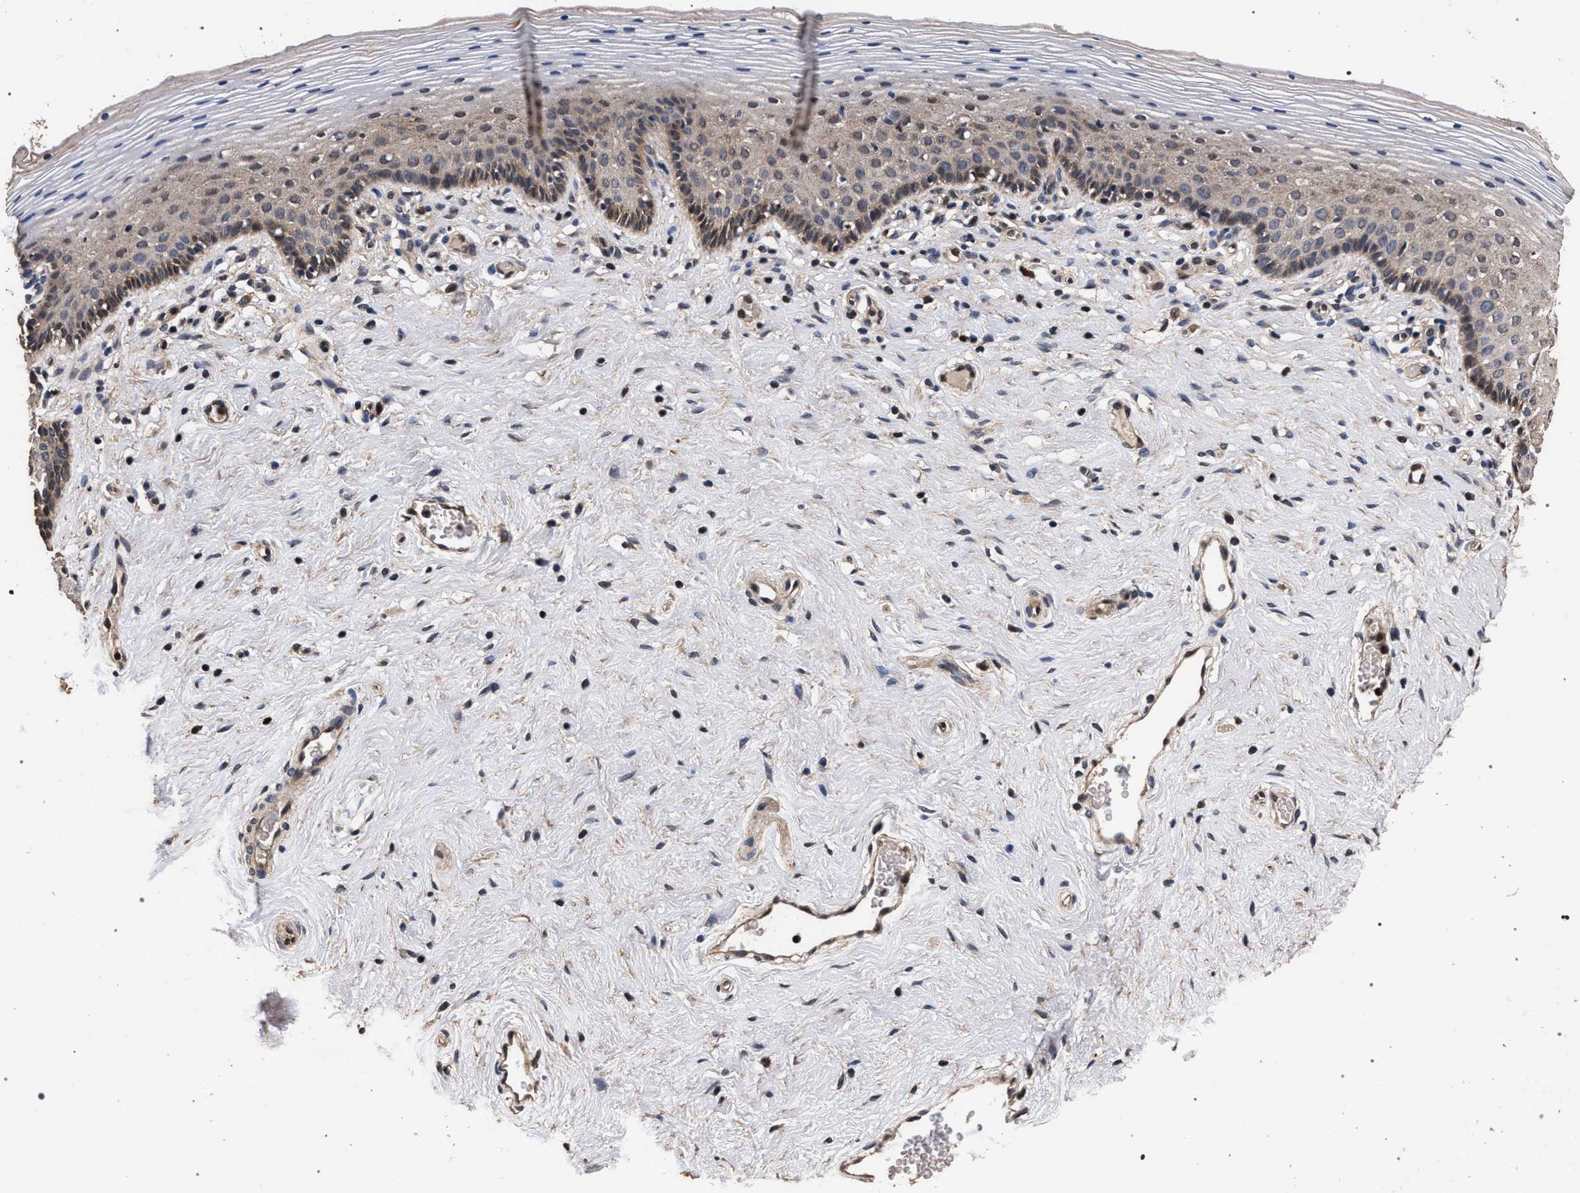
{"staining": {"intensity": "weak", "quantity": "25%-75%", "location": "cytoplasmic/membranous"}, "tissue": "vagina", "cell_type": "Squamous epithelial cells", "image_type": "normal", "snomed": [{"axis": "morphology", "description": "Normal tissue, NOS"}, {"axis": "topography", "description": "Vagina"}], "caption": "DAB (3,3'-diaminobenzidine) immunohistochemical staining of normal human vagina exhibits weak cytoplasmic/membranous protein staining in approximately 25%-75% of squamous epithelial cells. (DAB = brown stain, brightfield microscopy at high magnification).", "gene": "ACOX1", "patient": {"sex": "female", "age": 32}}